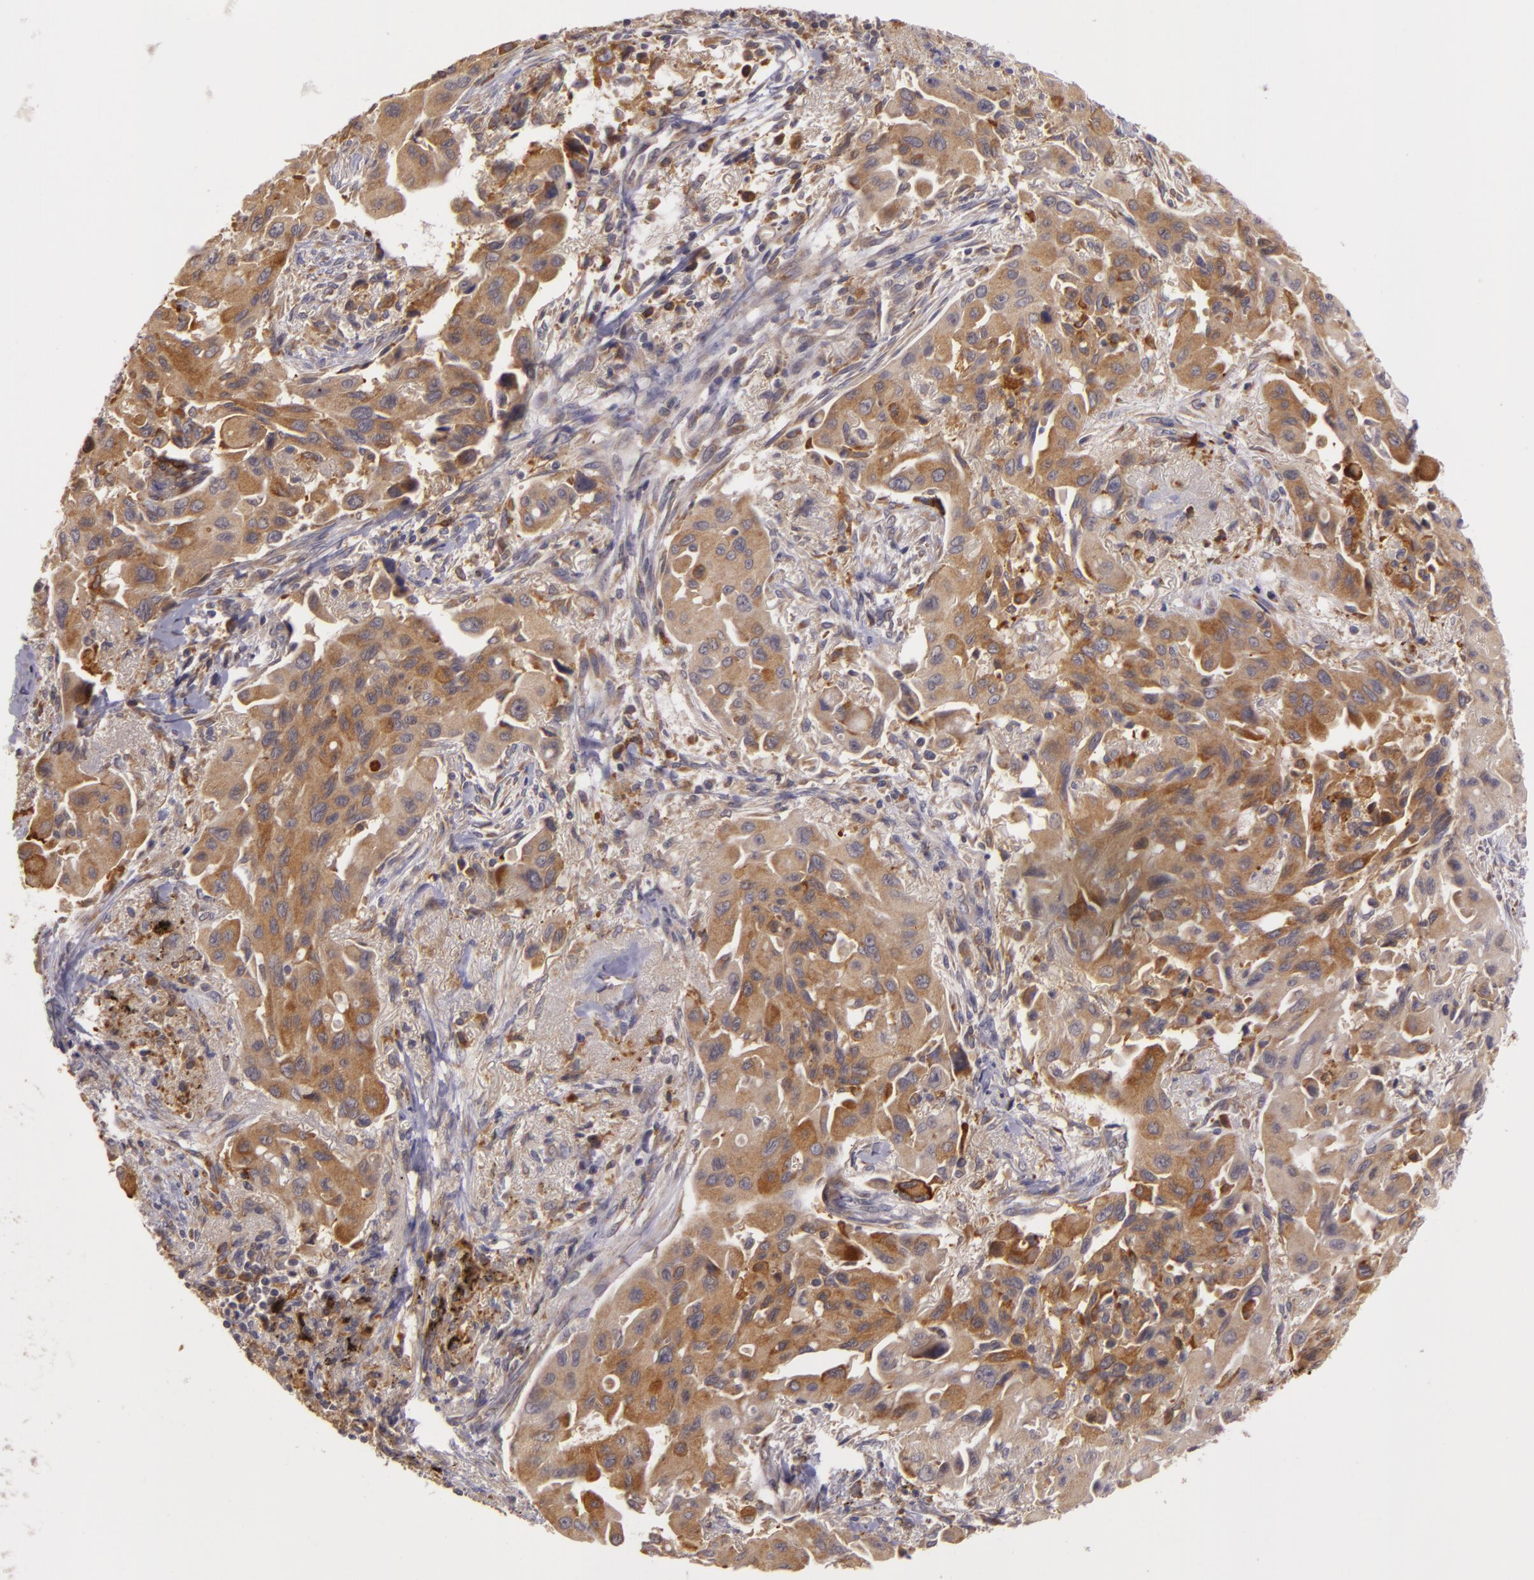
{"staining": {"intensity": "moderate", "quantity": "25%-75%", "location": "cytoplasmic/membranous"}, "tissue": "lung cancer", "cell_type": "Tumor cells", "image_type": "cancer", "snomed": [{"axis": "morphology", "description": "Adenocarcinoma, NOS"}, {"axis": "topography", "description": "Lung"}], "caption": "Tumor cells exhibit medium levels of moderate cytoplasmic/membranous positivity in about 25%-75% of cells in lung cancer. (DAB = brown stain, brightfield microscopy at high magnification).", "gene": "PPP1R3F", "patient": {"sex": "male", "age": 68}}